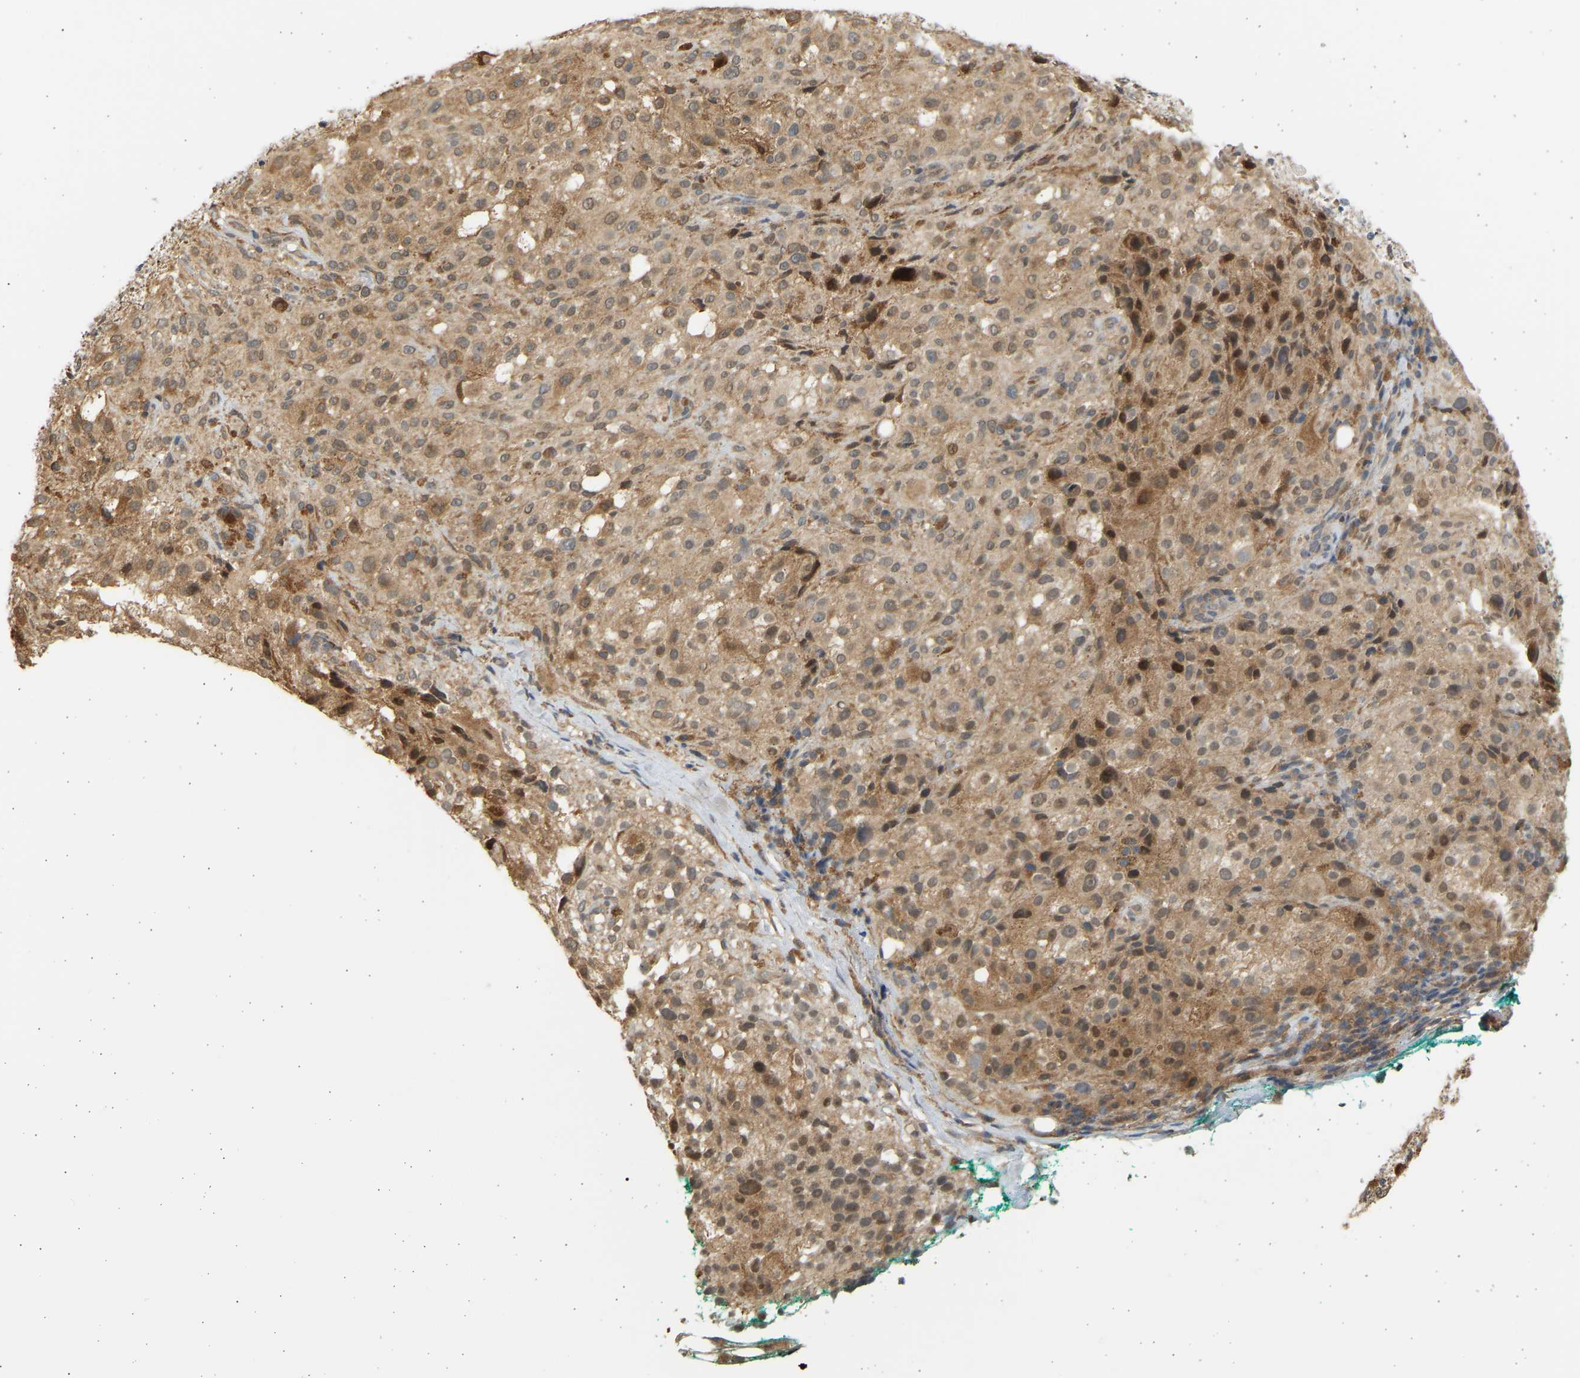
{"staining": {"intensity": "moderate", "quantity": ">75%", "location": "cytoplasmic/membranous,nuclear"}, "tissue": "melanoma", "cell_type": "Tumor cells", "image_type": "cancer", "snomed": [{"axis": "morphology", "description": "Necrosis, NOS"}, {"axis": "morphology", "description": "Malignant melanoma, NOS"}, {"axis": "topography", "description": "Skin"}], "caption": "Moderate cytoplasmic/membranous and nuclear expression is appreciated in about >75% of tumor cells in malignant melanoma.", "gene": "B4GALT6", "patient": {"sex": "female", "age": 87}}